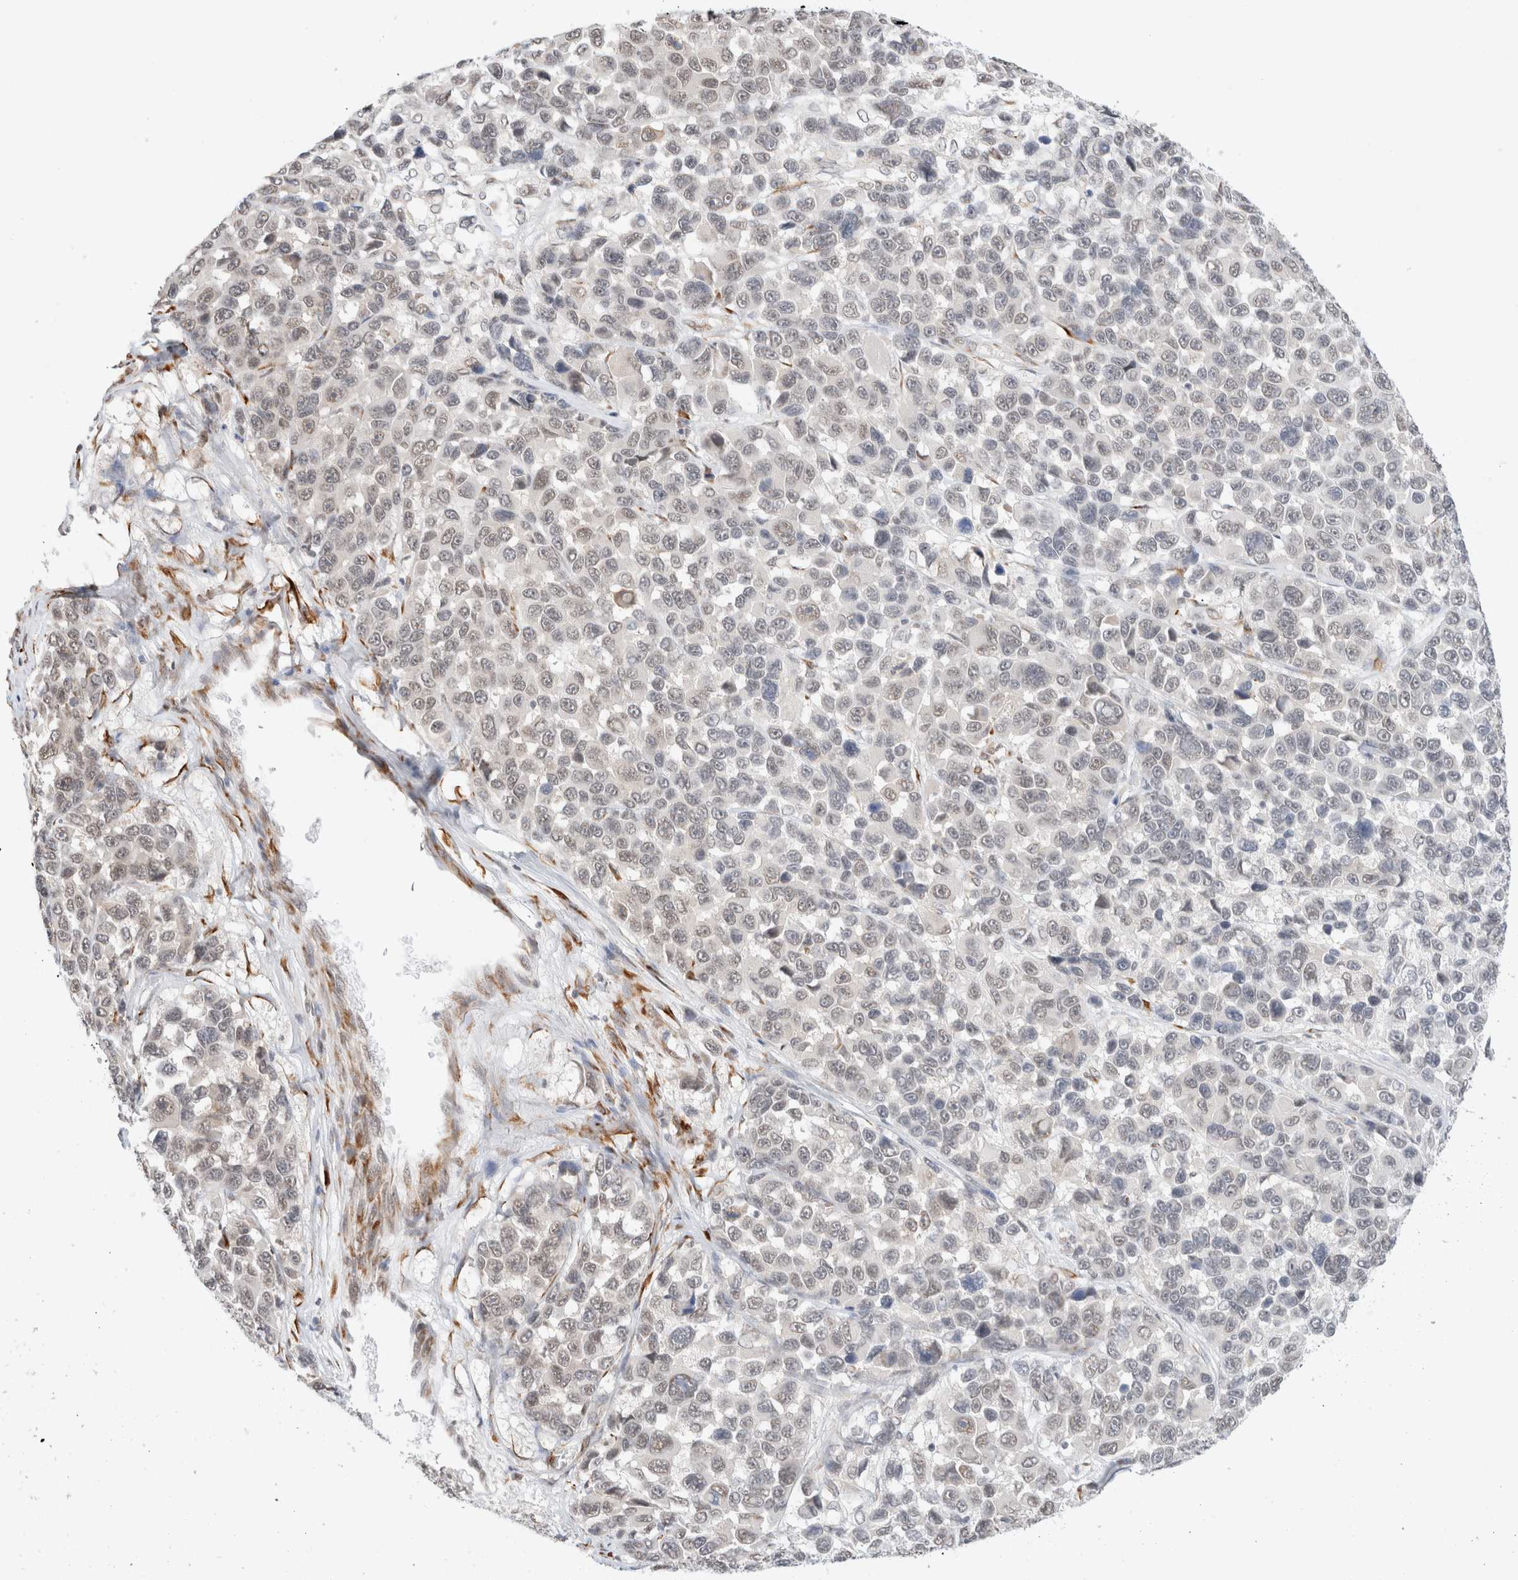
{"staining": {"intensity": "weak", "quantity": "<25%", "location": "cytoplasmic/membranous,nuclear"}, "tissue": "melanoma", "cell_type": "Tumor cells", "image_type": "cancer", "snomed": [{"axis": "morphology", "description": "Malignant melanoma, NOS"}, {"axis": "topography", "description": "Skin"}], "caption": "Immunohistochemistry (IHC) photomicrograph of melanoma stained for a protein (brown), which reveals no staining in tumor cells.", "gene": "HDLBP", "patient": {"sex": "male", "age": 53}}